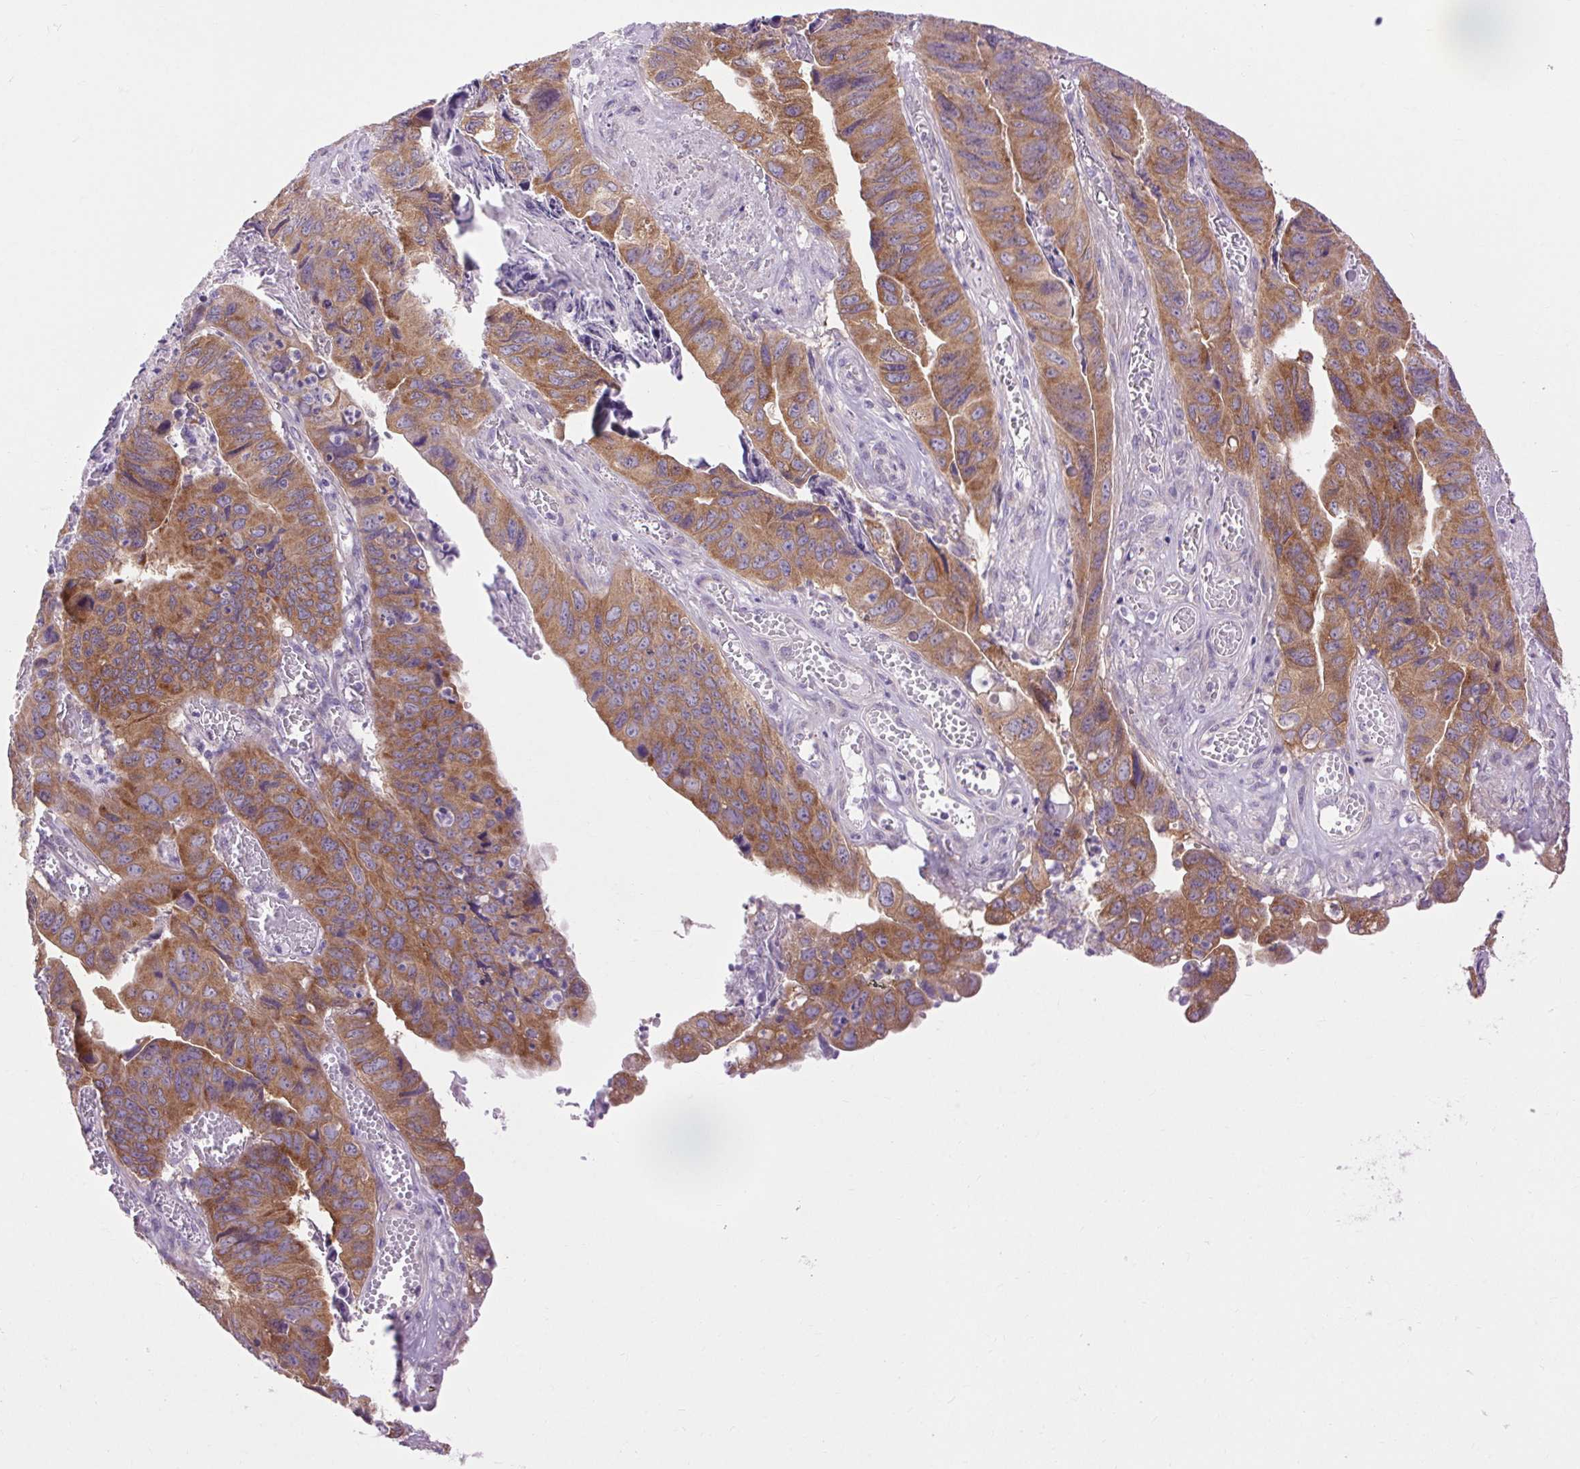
{"staining": {"intensity": "moderate", "quantity": ">75%", "location": "cytoplasmic/membranous"}, "tissue": "stomach cancer", "cell_type": "Tumor cells", "image_type": "cancer", "snomed": [{"axis": "morphology", "description": "Adenocarcinoma, NOS"}, {"axis": "topography", "description": "Stomach, lower"}], "caption": "Adenocarcinoma (stomach) stained with immunohistochemistry (IHC) reveals moderate cytoplasmic/membranous positivity in approximately >75% of tumor cells. (DAB = brown stain, brightfield microscopy at high magnification).", "gene": "SOWAHC", "patient": {"sex": "male", "age": 77}}